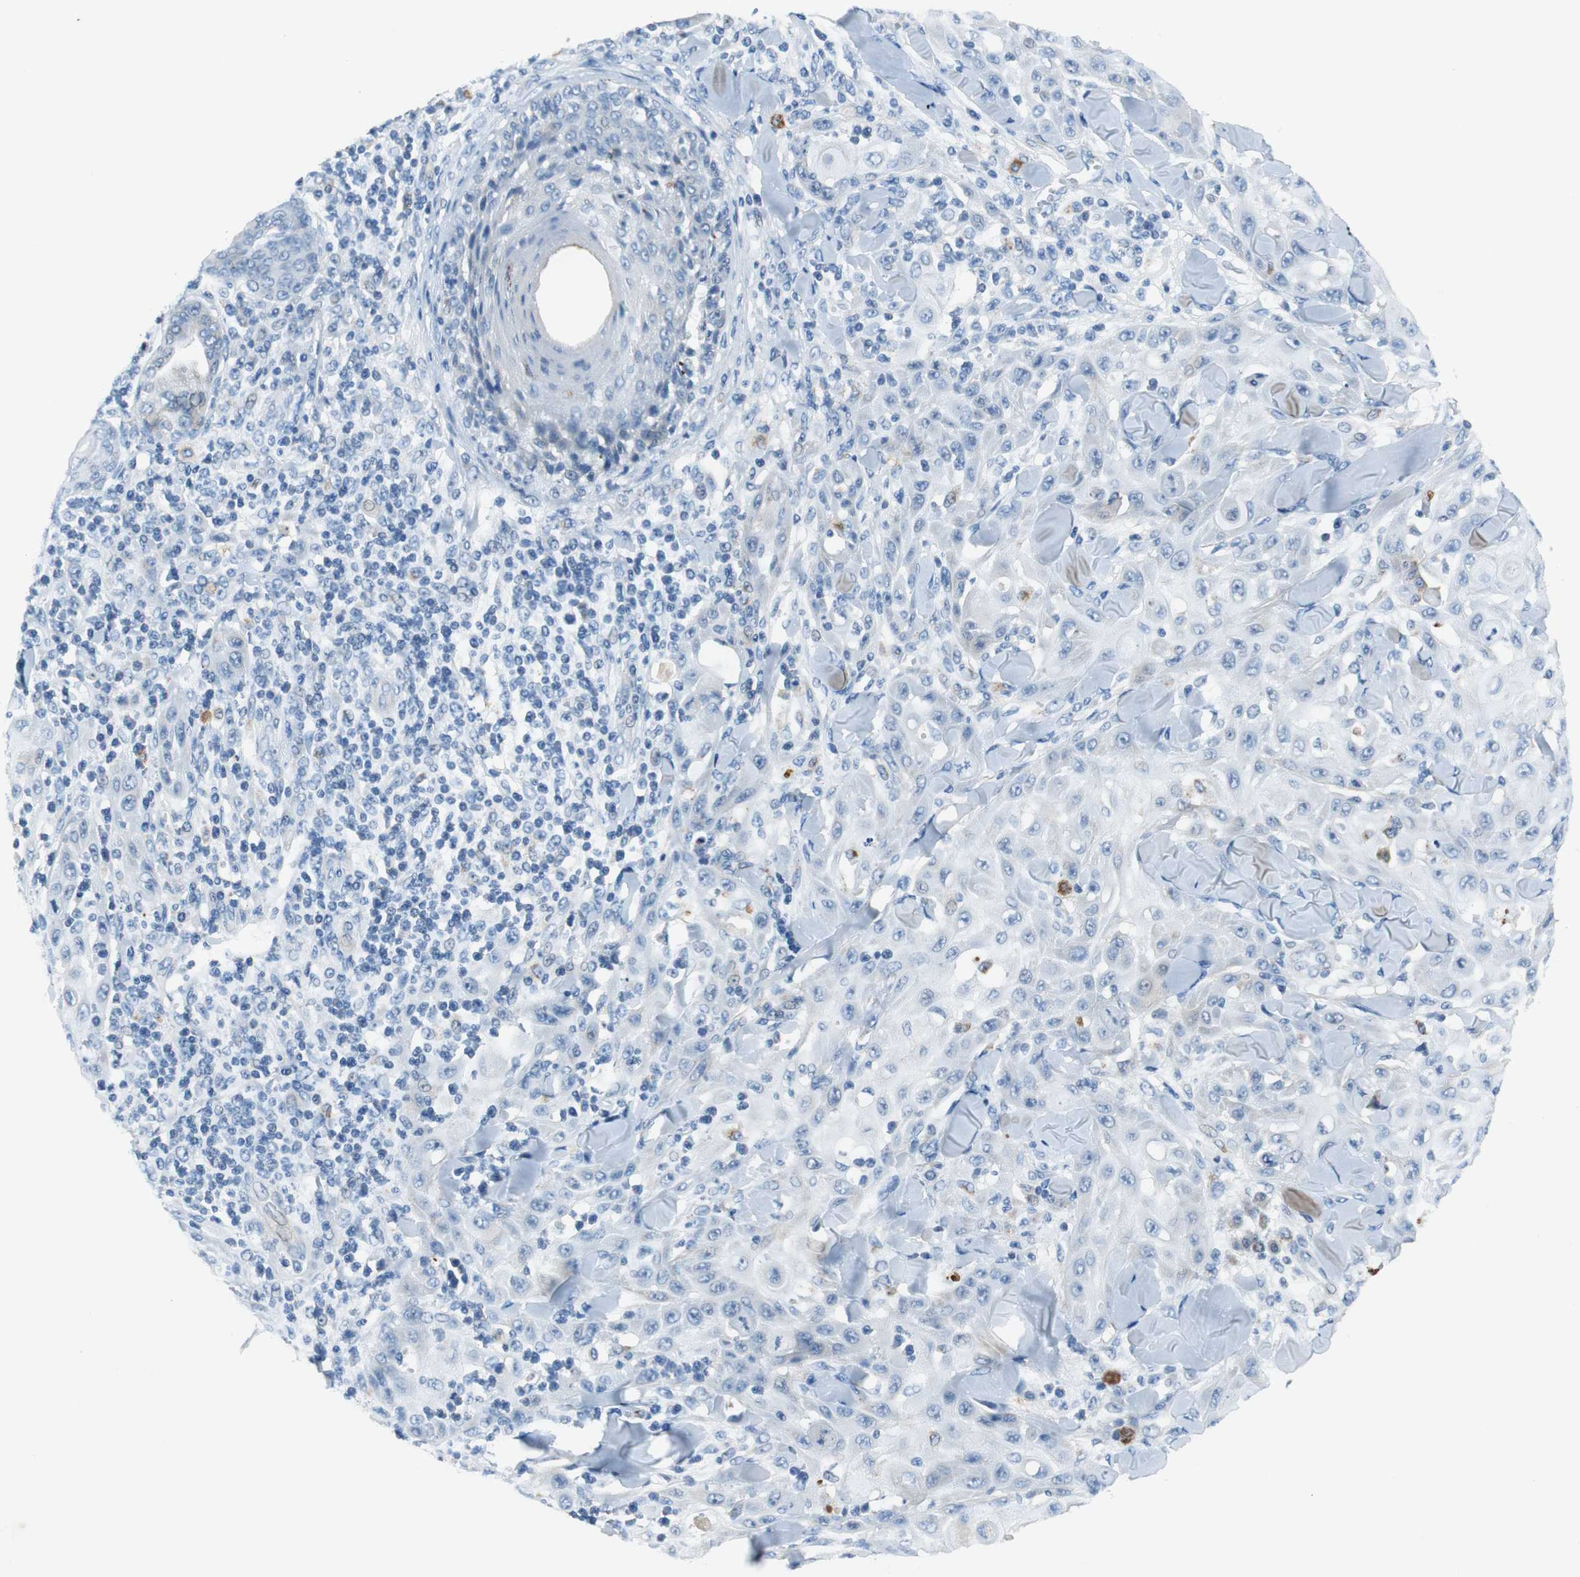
{"staining": {"intensity": "negative", "quantity": "none", "location": "none"}, "tissue": "skin cancer", "cell_type": "Tumor cells", "image_type": "cancer", "snomed": [{"axis": "morphology", "description": "Squamous cell carcinoma, NOS"}, {"axis": "topography", "description": "Skin"}], "caption": "Human squamous cell carcinoma (skin) stained for a protein using immunohistochemistry (IHC) displays no positivity in tumor cells.", "gene": "NLGN1", "patient": {"sex": "male", "age": 24}}